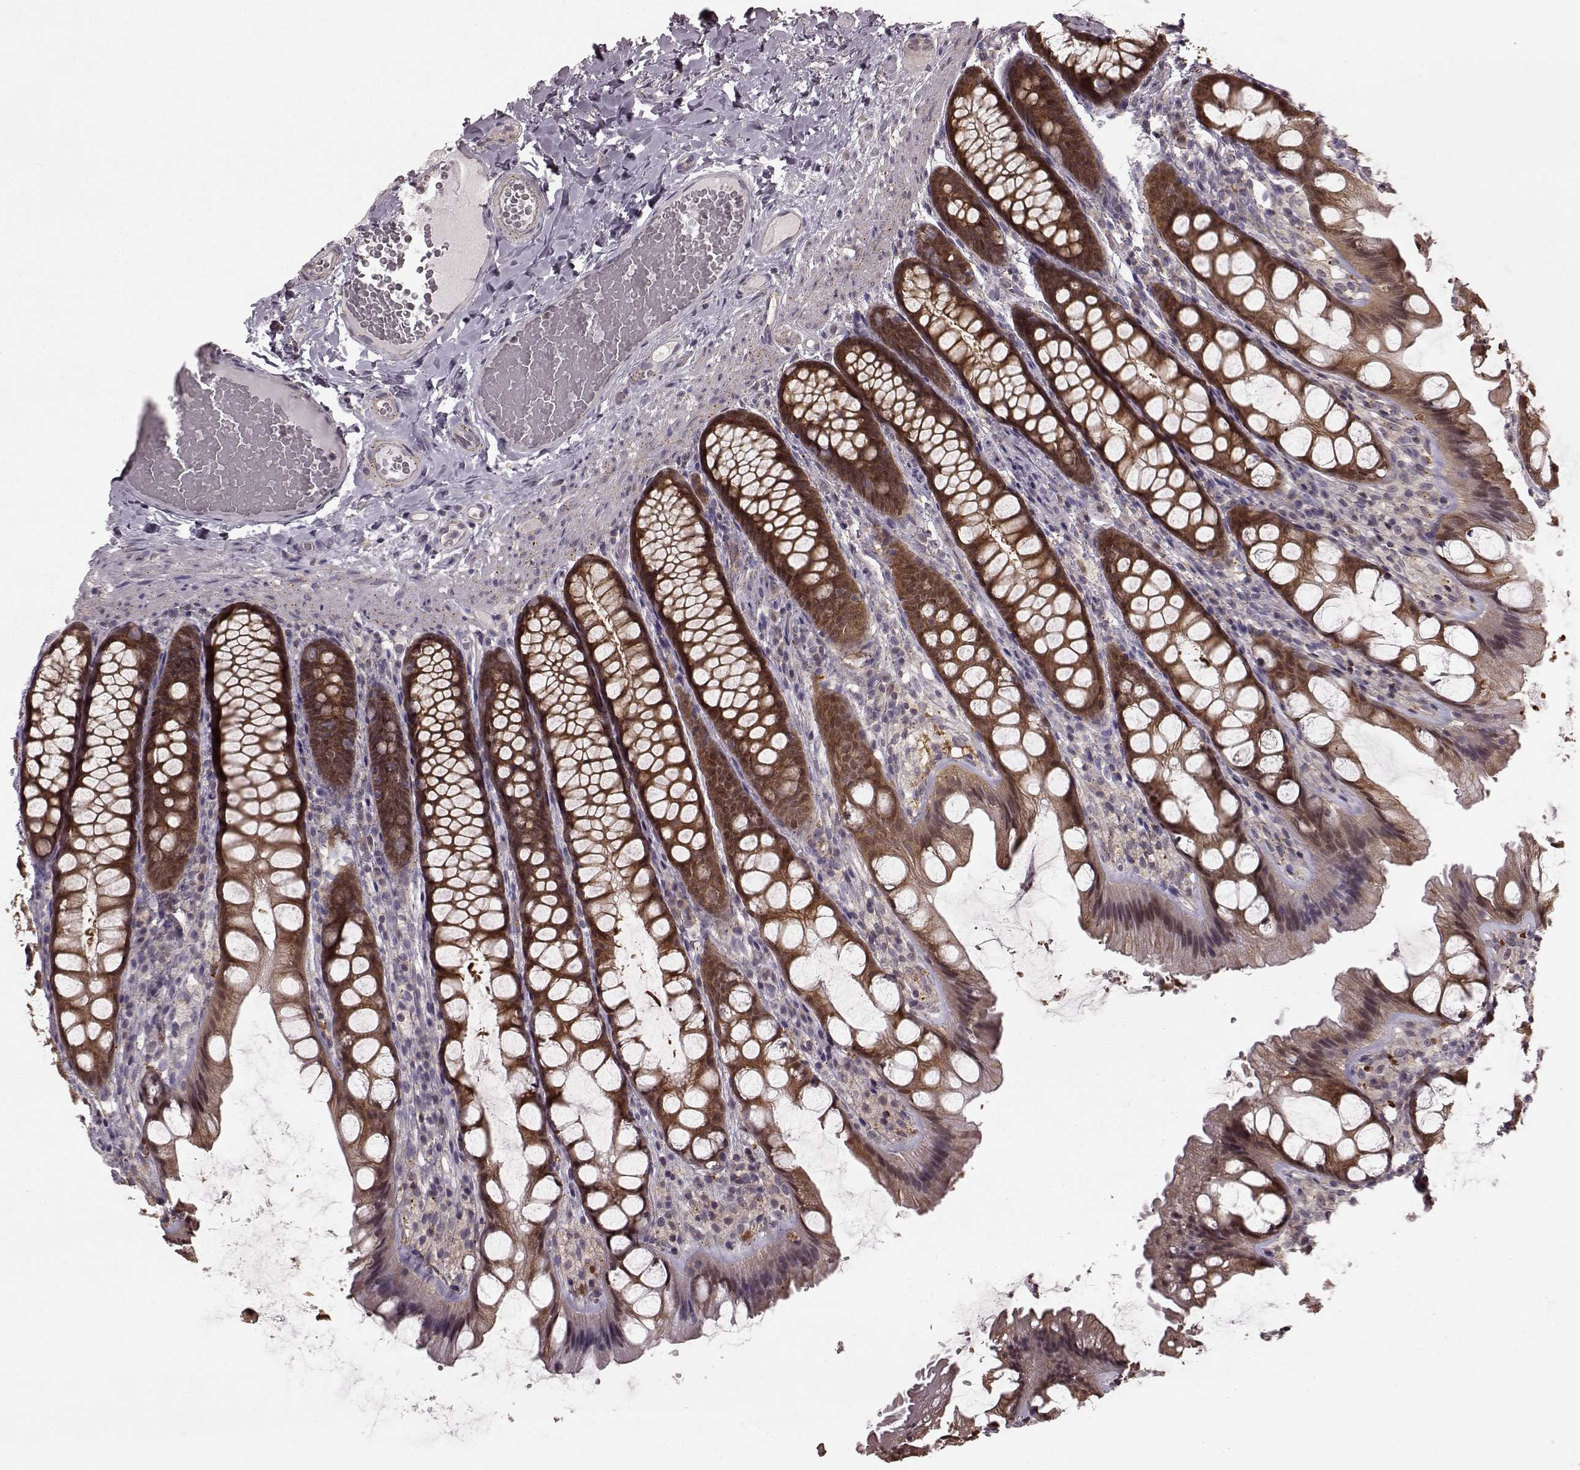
{"staining": {"intensity": "negative", "quantity": "none", "location": "none"}, "tissue": "colon", "cell_type": "Endothelial cells", "image_type": "normal", "snomed": [{"axis": "morphology", "description": "Normal tissue, NOS"}, {"axis": "topography", "description": "Colon"}], "caption": "The photomicrograph exhibits no staining of endothelial cells in normal colon.", "gene": "GSS", "patient": {"sex": "male", "age": 47}}